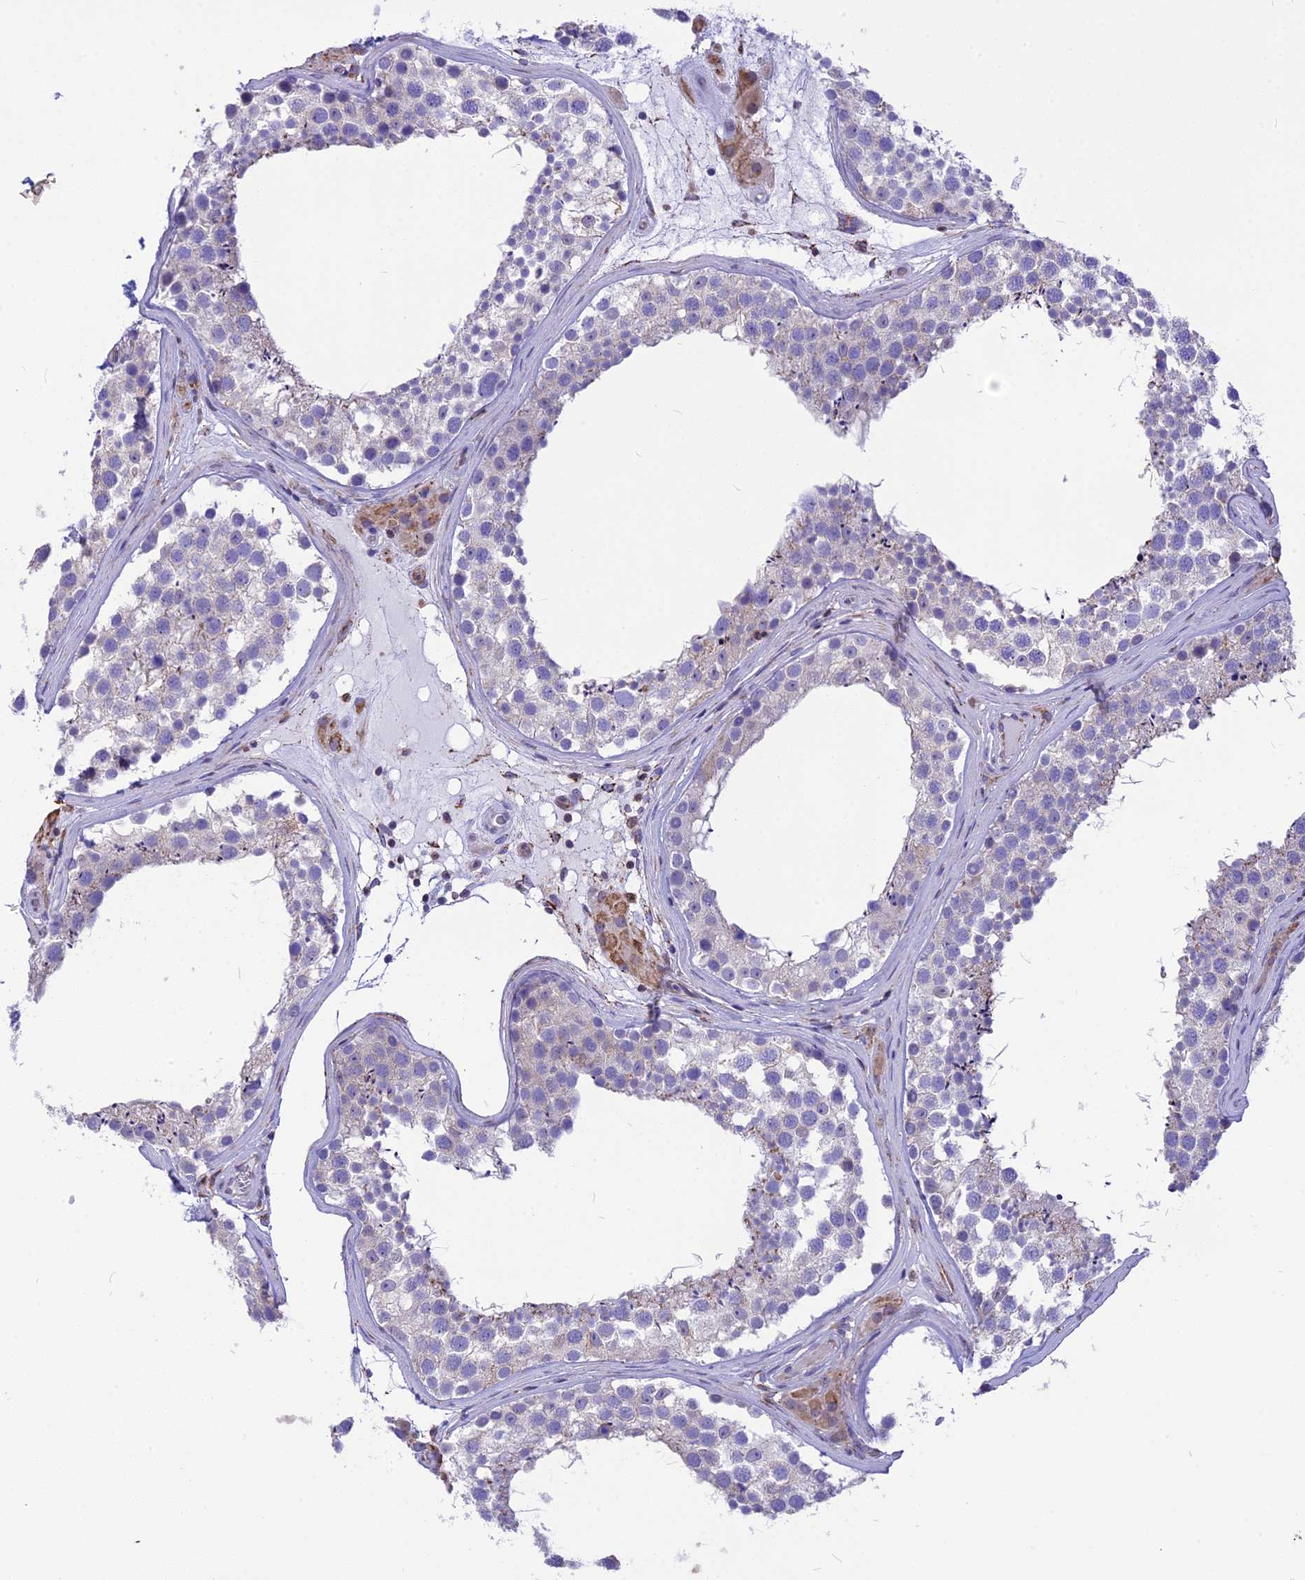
{"staining": {"intensity": "negative", "quantity": "none", "location": "none"}, "tissue": "testis", "cell_type": "Cells in seminiferous ducts", "image_type": "normal", "snomed": [{"axis": "morphology", "description": "Normal tissue, NOS"}, {"axis": "topography", "description": "Testis"}], "caption": "This micrograph is of benign testis stained with IHC to label a protein in brown with the nuclei are counter-stained blue. There is no positivity in cells in seminiferous ducts.", "gene": "DOC2B", "patient": {"sex": "male", "age": 46}}